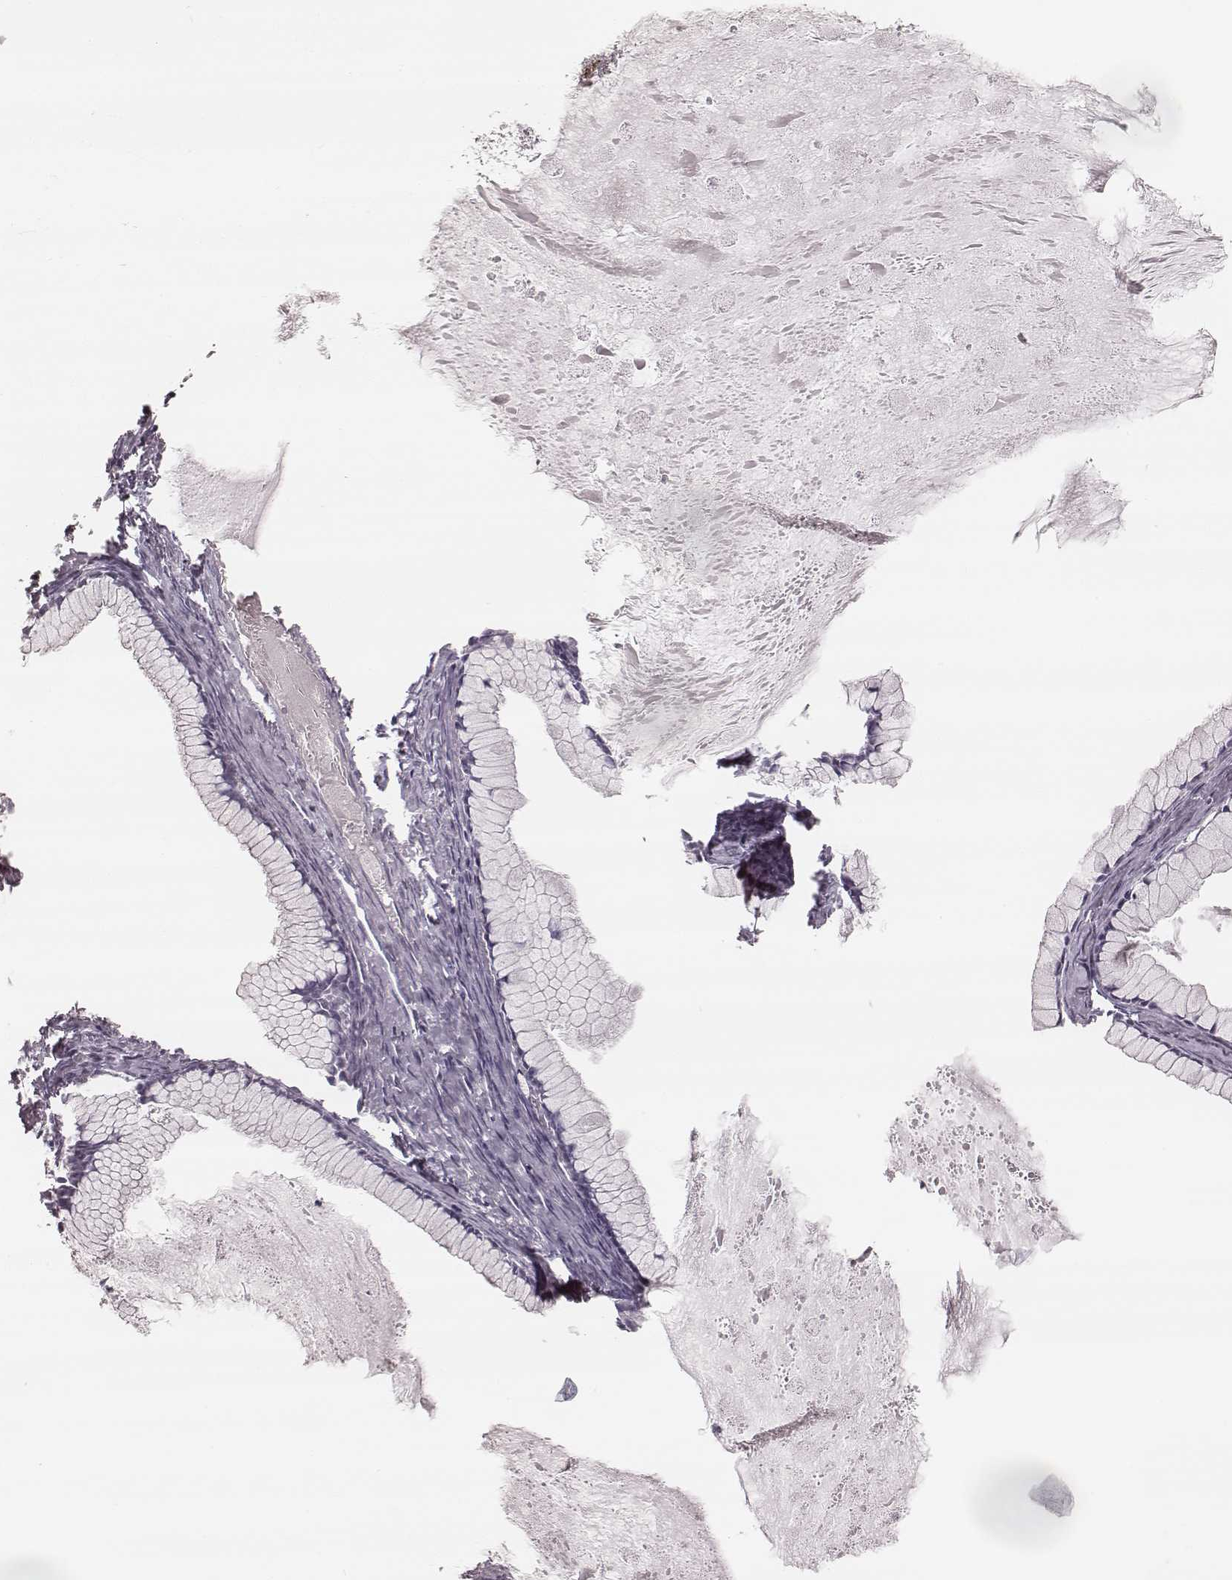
{"staining": {"intensity": "negative", "quantity": "none", "location": "none"}, "tissue": "ovarian cancer", "cell_type": "Tumor cells", "image_type": "cancer", "snomed": [{"axis": "morphology", "description": "Cystadenocarcinoma, mucinous, NOS"}, {"axis": "topography", "description": "Ovary"}], "caption": "A high-resolution photomicrograph shows immunohistochemistry (IHC) staining of ovarian cancer, which demonstrates no significant staining in tumor cells.", "gene": "MSX1", "patient": {"sex": "female", "age": 41}}